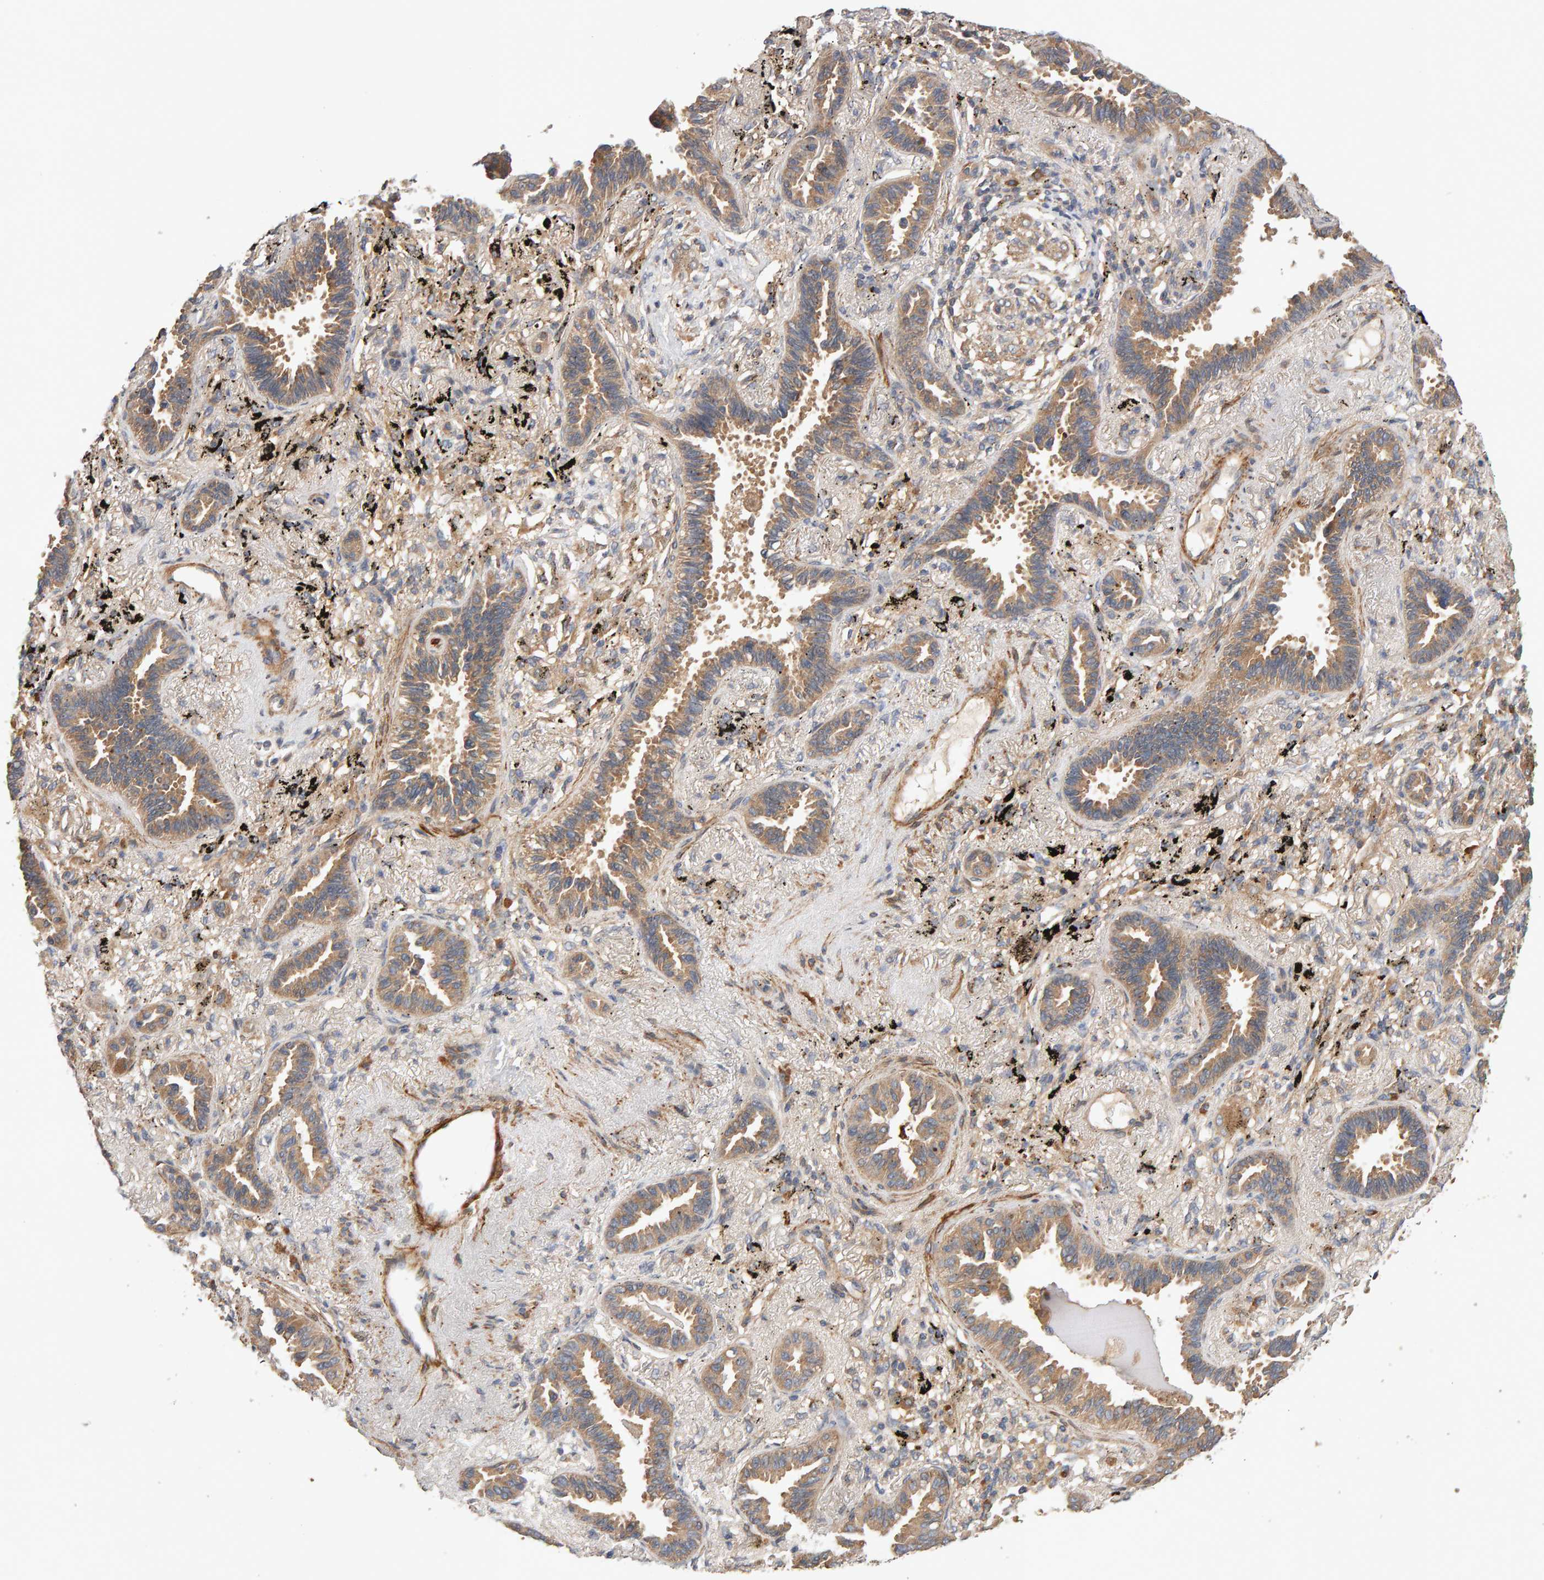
{"staining": {"intensity": "moderate", "quantity": ">75%", "location": "cytoplasmic/membranous"}, "tissue": "lung cancer", "cell_type": "Tumor cells", "image_type": "cancer", "snomed": [{"axis": "morphology", "description": "Adenocarcinoma, NOS"}, {"axis": "topography", "description": "Lung"}], "caption": "Protein staining reveals moderate cytoplasmic/membranous expression in approximately >75% of tumor cells in lung cancer. The staining was performed using DAB, with brown indicating positive protein expression. Nuclei are stained blue with hematoxylin.", "gene": "RNF19A", "patient": {"sex": "male", "age": 59}}